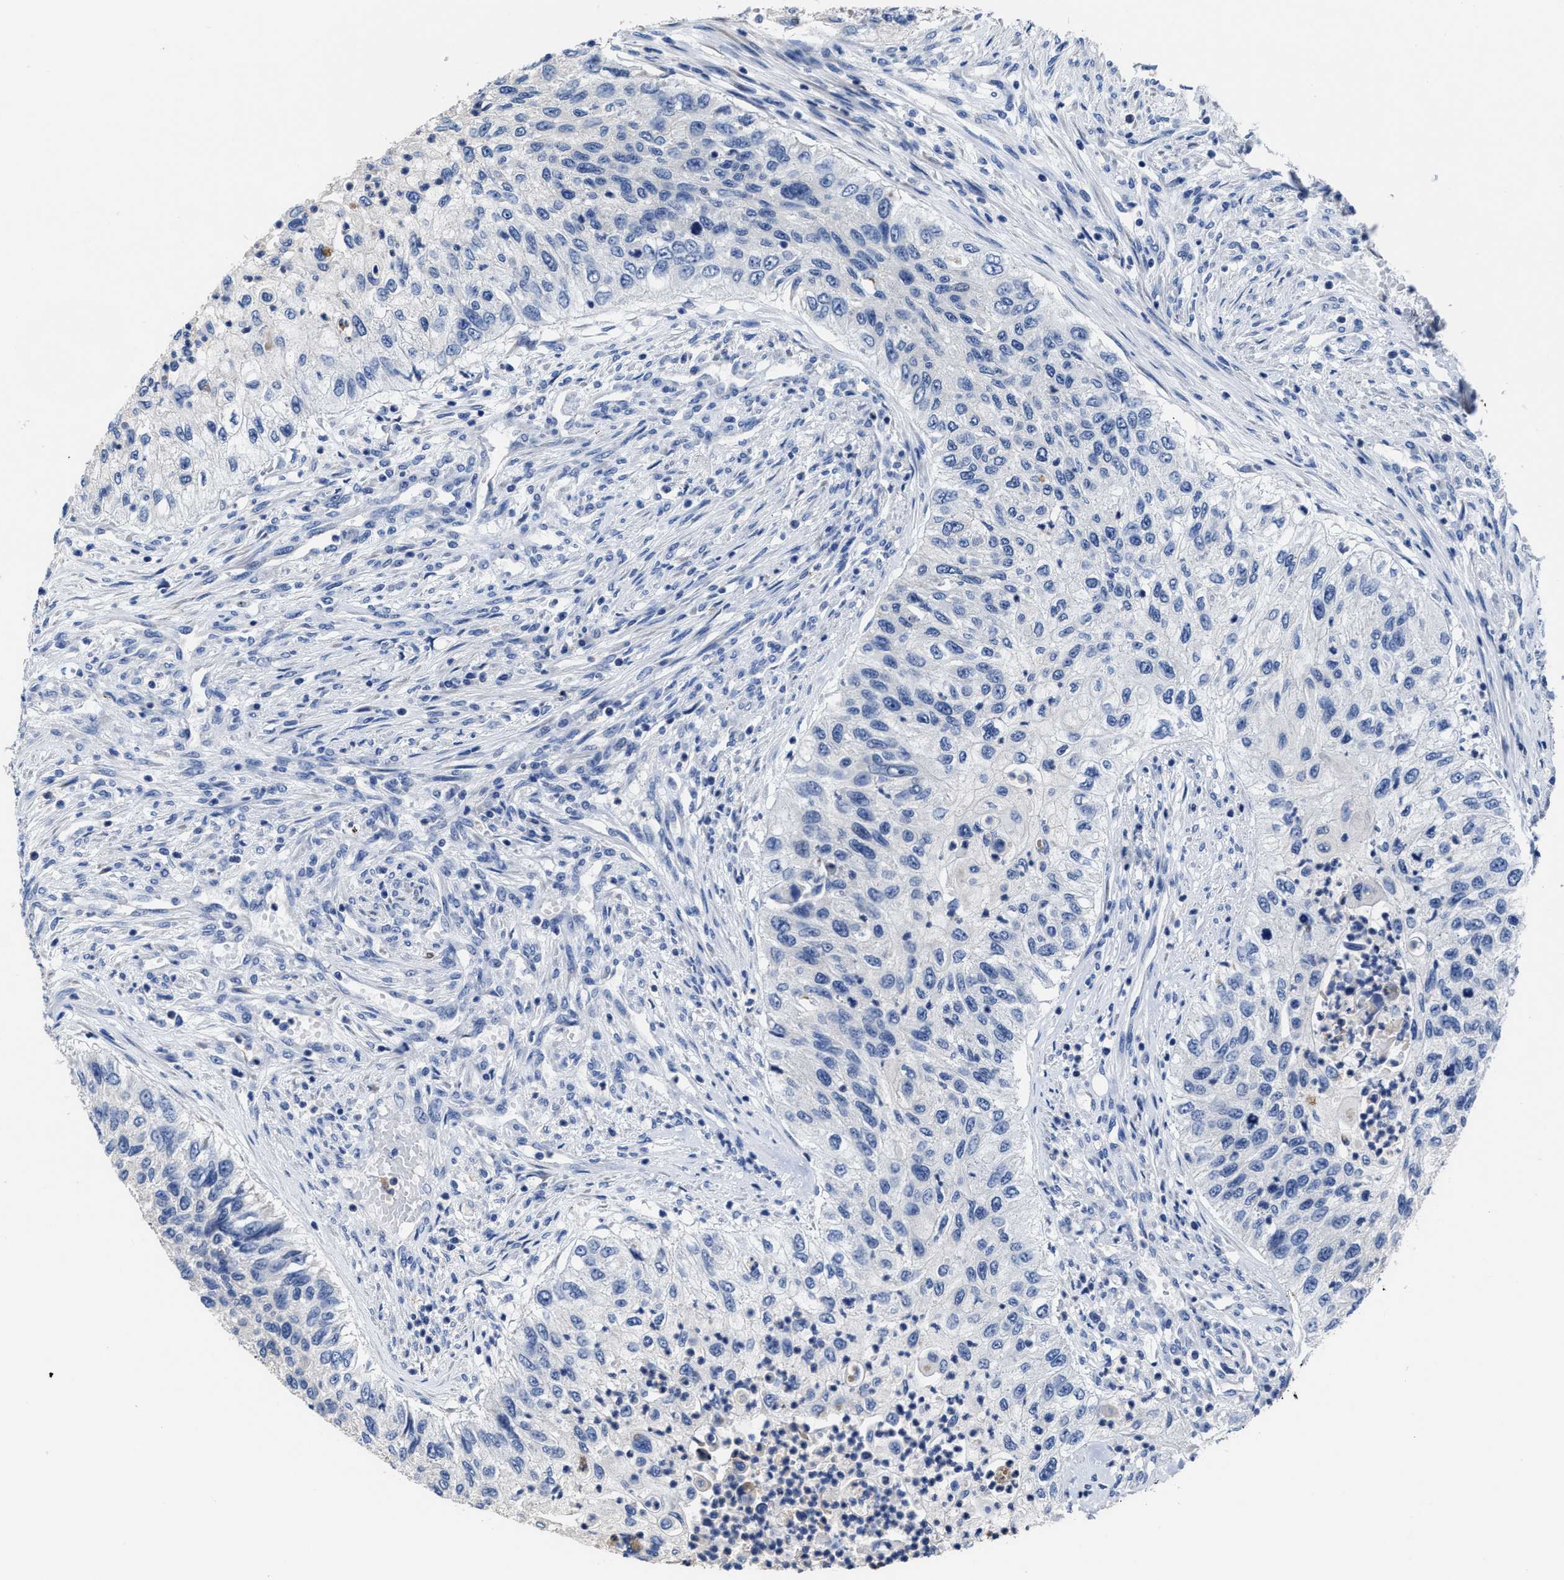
{"staining": {"intensity": "negative", "quantity": "none", "location": "none"}, "tissue": "urothelial cancer", "cell_type": "Tumor cells", "image_type": "cancer", "snomed": [{"axis": "morphology", "description": "Urothelial carcinoma, High grade"}, {"axis": "topography", "description": "Urinary bladder"}], "caption": "This is an IHC photomicrograph of human urothelial carcinoma (high-grade). There is no expression in tumor cells.", "gene": "HOOK1", "patient": {"sex": "female", "age": 60}}